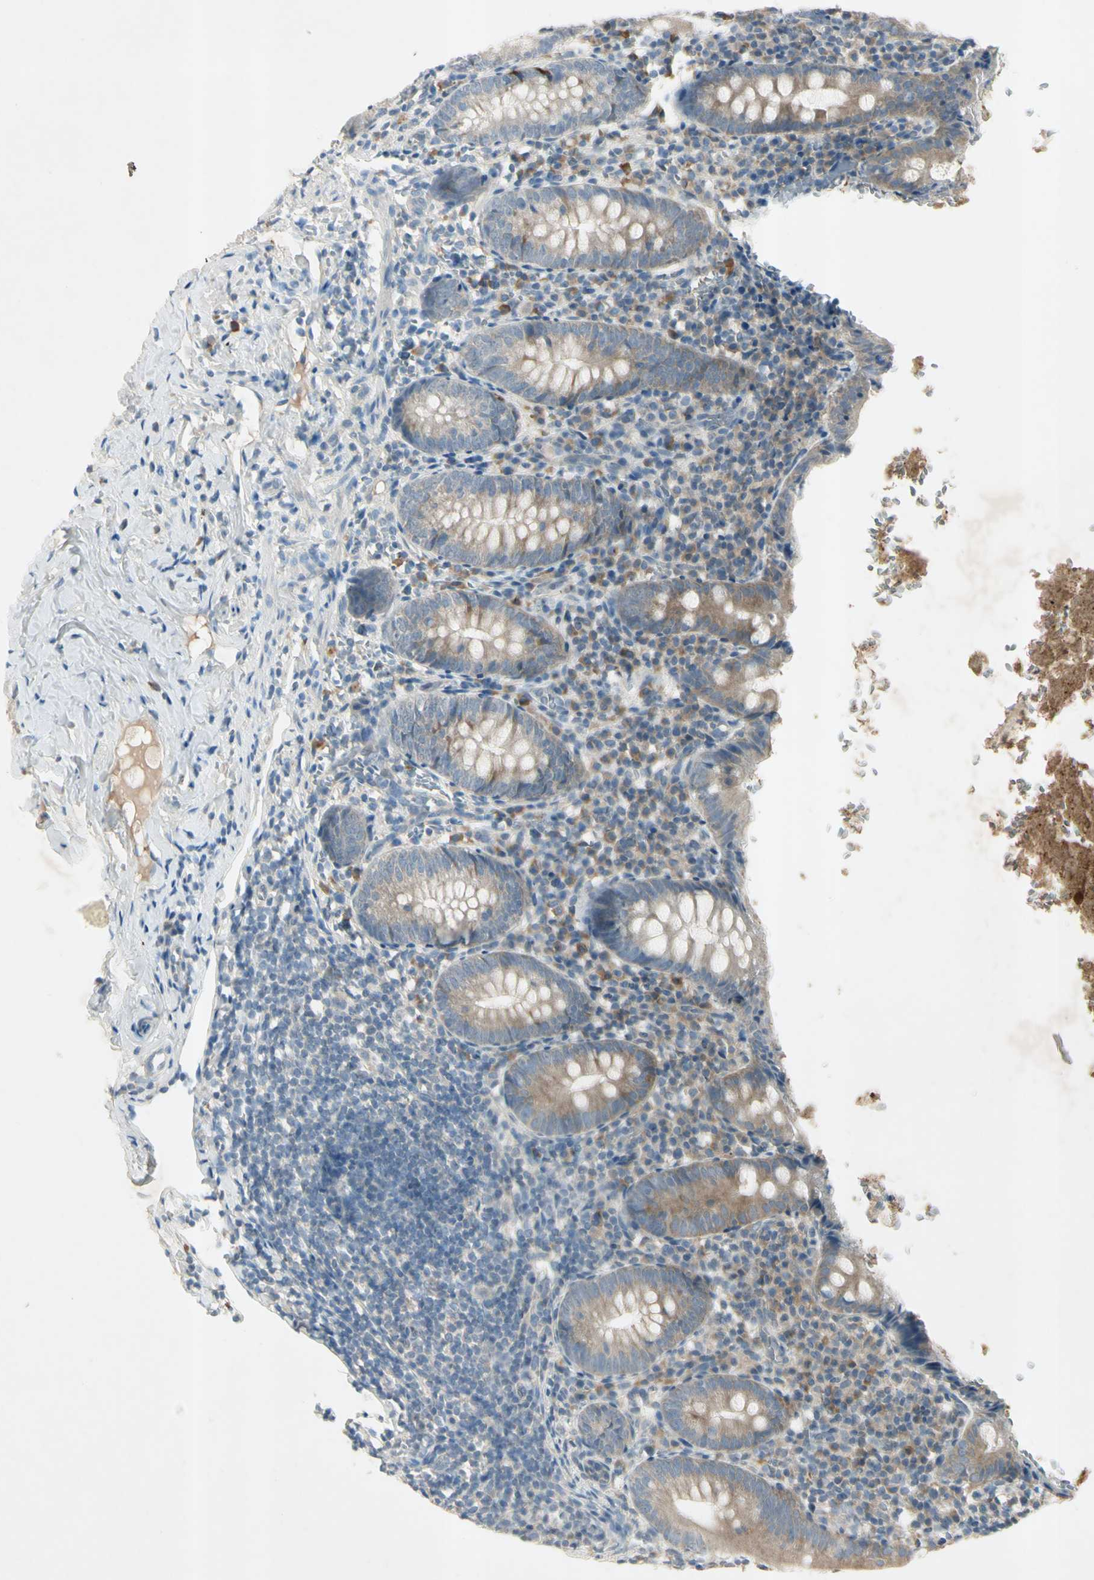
{"staining": {"intensity": "moderate", "quantity": "<25%", "location": "cytoplasmic/membranous"}, "tissue": "appendix", "cell_type": "Glandular cells", "image_type": "normal", "snomed": [{"axis": "morphology", "description": "Normal tissue, NOS"}, {"axis": "topography", "description": "Appendix"}], "caption": "Immunohistochemical staining of unremarkable human appendix exhibits low levels of moderate cytoplasmic/membranous staining in approximately <25% of glandular cells.", "gene": "AATK", "patient": {"sex": "female", "age": 10}}